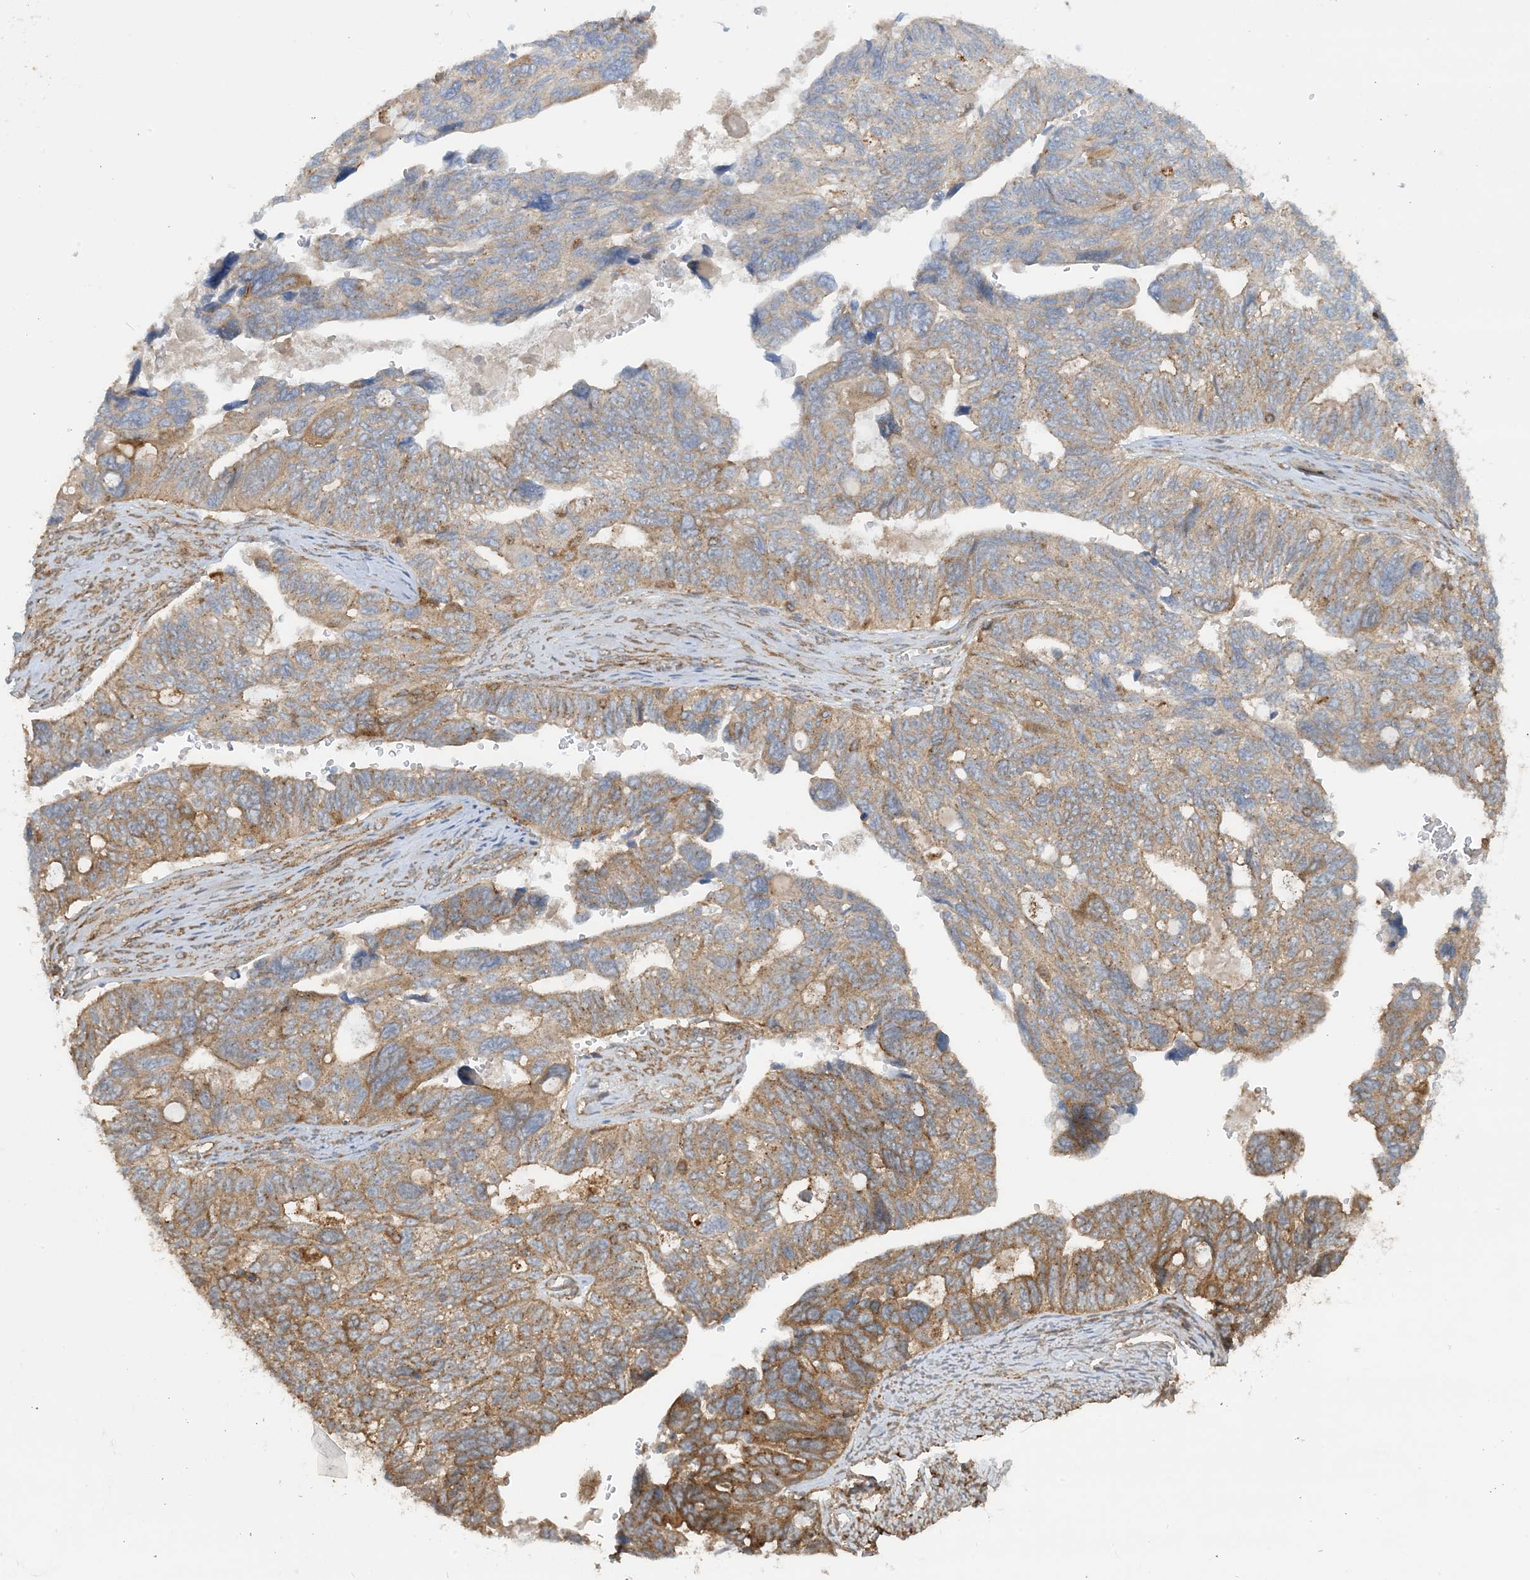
{"staining": {"intensity": "moderate", "quantity": "25%-75%", "location": "cytoplasmic/membranous"}, "tissue": "ovarian cancer", "cell_type": "Tumor cells", "image_type": "cancer", "snomed": [{"axis": "morphology", "description": "Cystadenocarcinoma, serous, NOS"}, {"axis": "topography", "description": "Ovary"}], "caption": "An immunohistochemistry histopathology image of tumor tissue is shown. Protein staining in brown labels moderate cytoplasmic/membranous positivity in ovarian cancer within tumor cells.", "gene": "STAM2", "patient": {"sex": "female", "age": 79}}